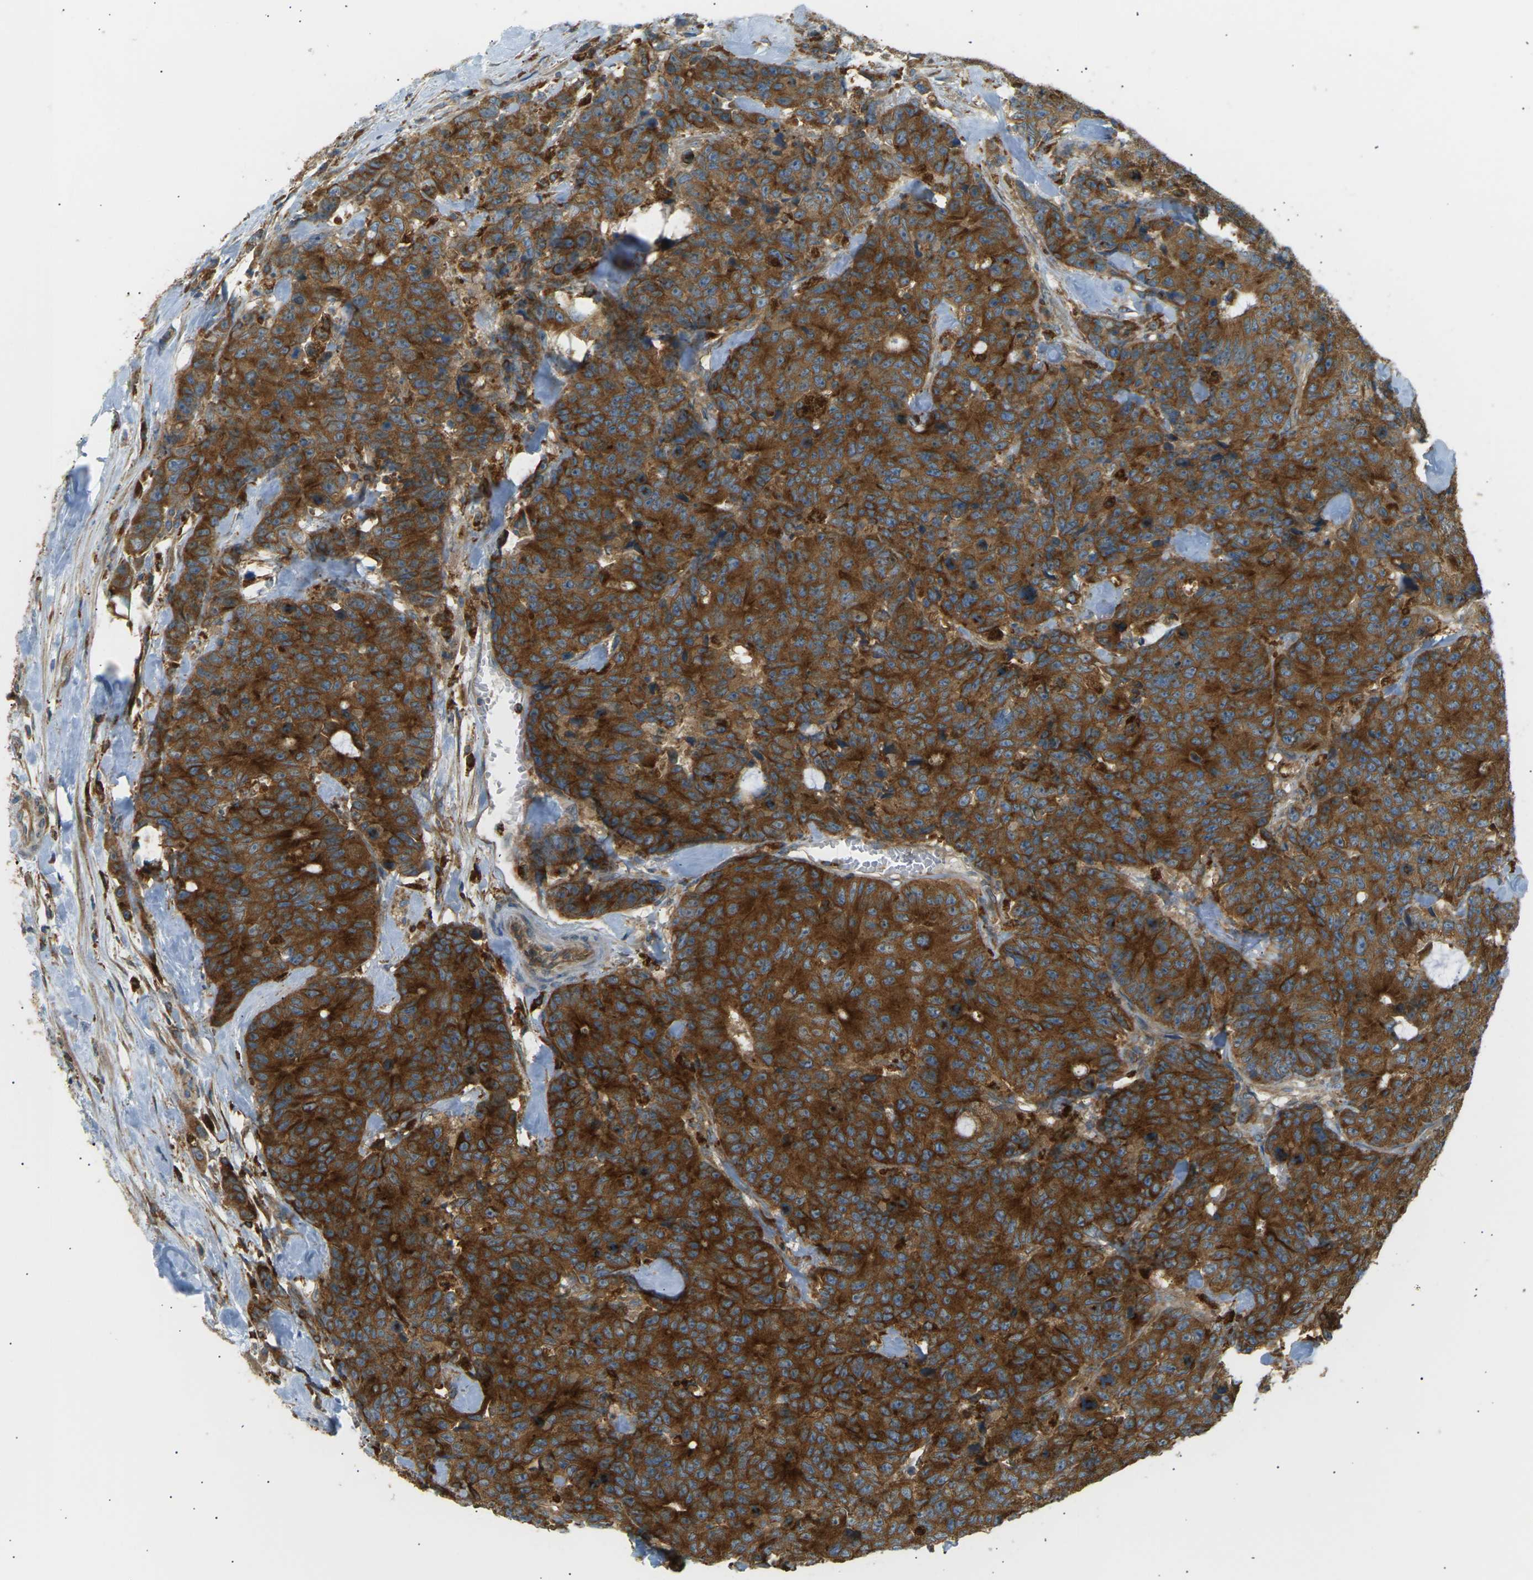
{"staining": {"intensity": "strong", "quantity": ">75%", "location": "cytoplasmic/membranous"}, "tissue": "colorectal cancer", "cell_type": "Tumor cells", "image_type": "cancer", "snomed": [{"axis": "morphology", "description": "Adenocarcinoma, NOS"}, {"axis": "topography", "description": "Colon"}], "caption": "Immunohistochemical staining of human colorectal cancer reveals high levels of strong cytoplasmic/membranous staining in approximately >75% of tumor cells. (brown staining indicates protein expression, while blue staining denotes nuclei).", "gene": "CDK17", "patient": {"sex": "female", "age": 86}}